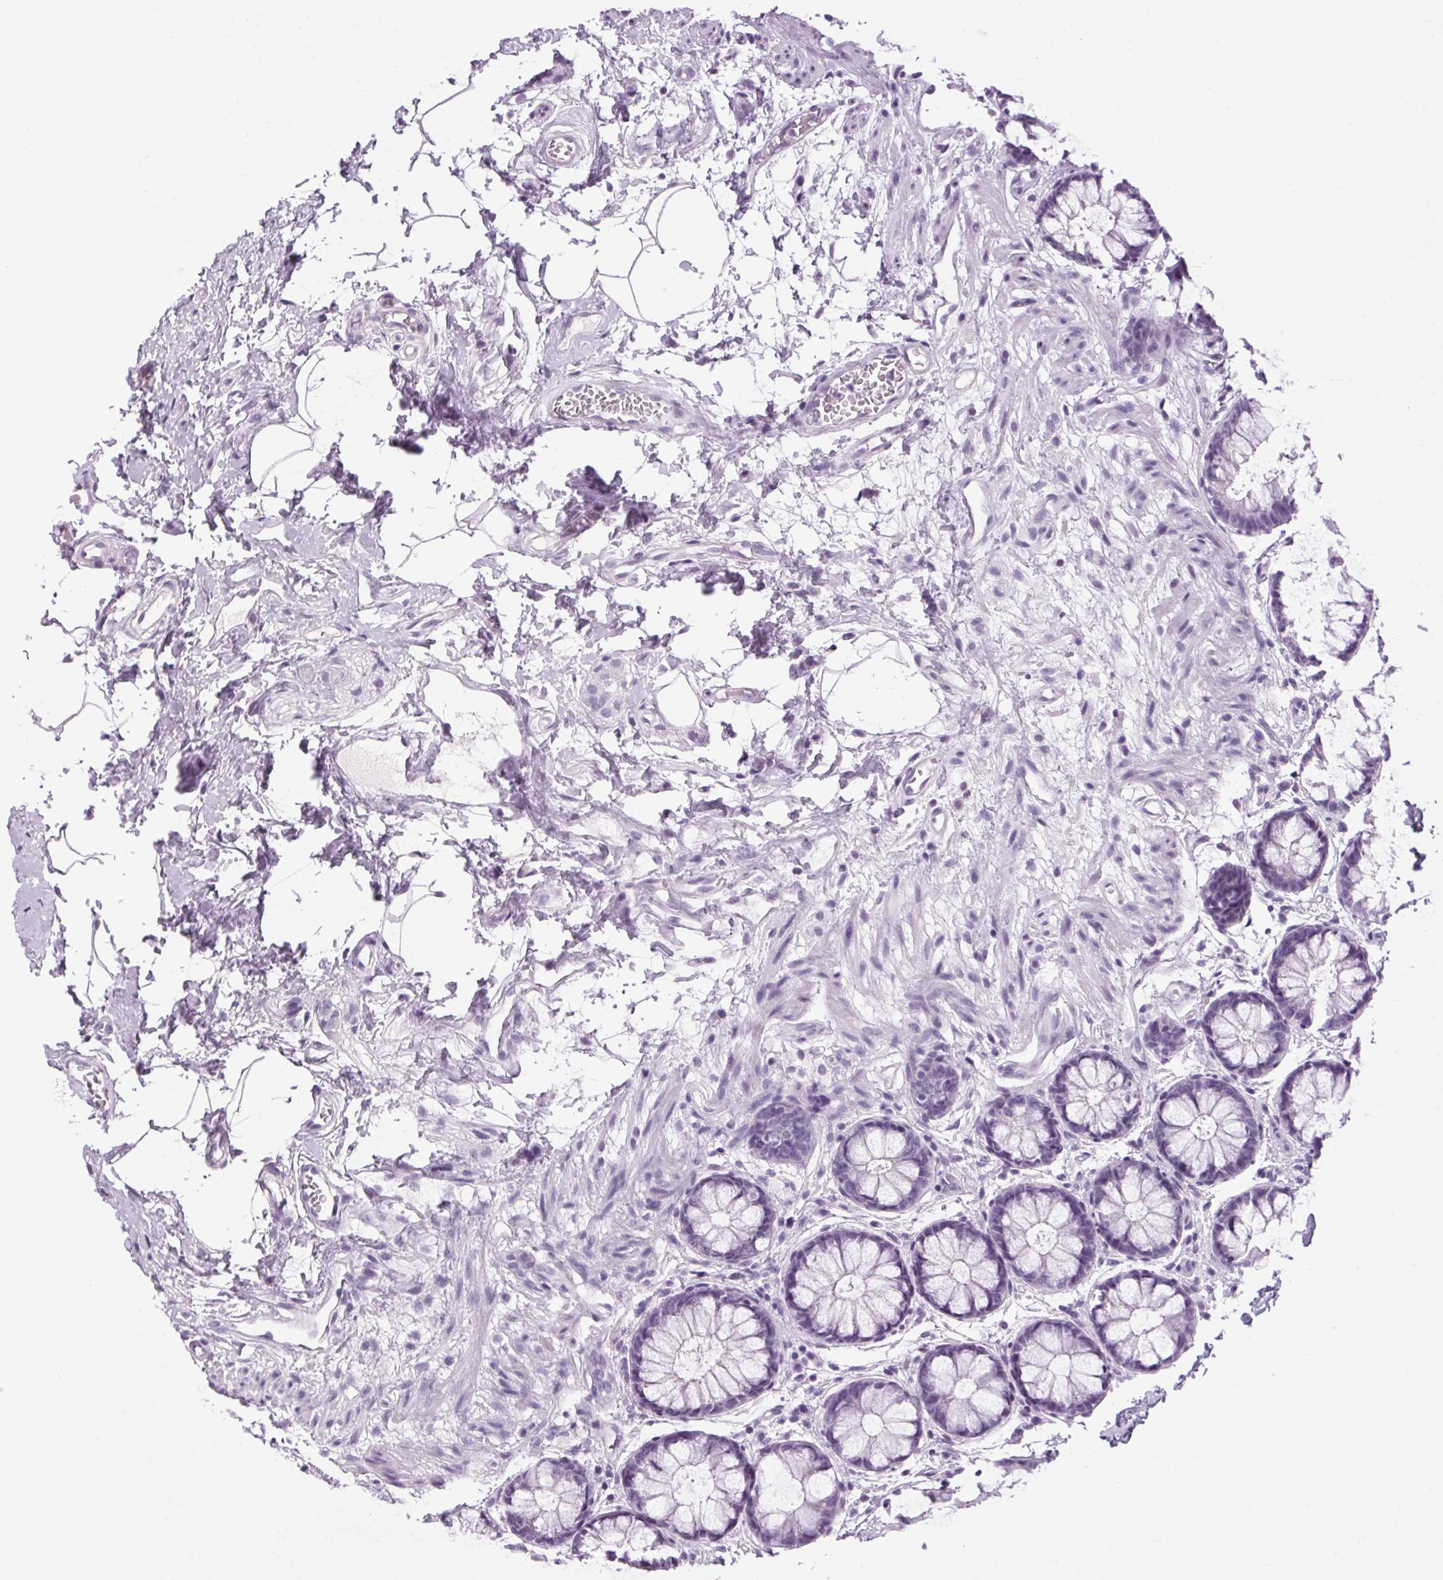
{"staining": {"intensity": "negative", "quantity": "none", "location": "none"}, "tissue": "rectum", "cell_type": "Glandular cells", "image_type": "normal", "snomed": [{"axis": "morphology", "description": "Normal tissue, NOS"}, {"axis": "topography", "description": "Rectum"}], "caption": "An image of rectum stained for a protein exhibits no brown staining in glandular cells.", "gene": "POMC", "patient": {"sex": "female", "age": 62}}